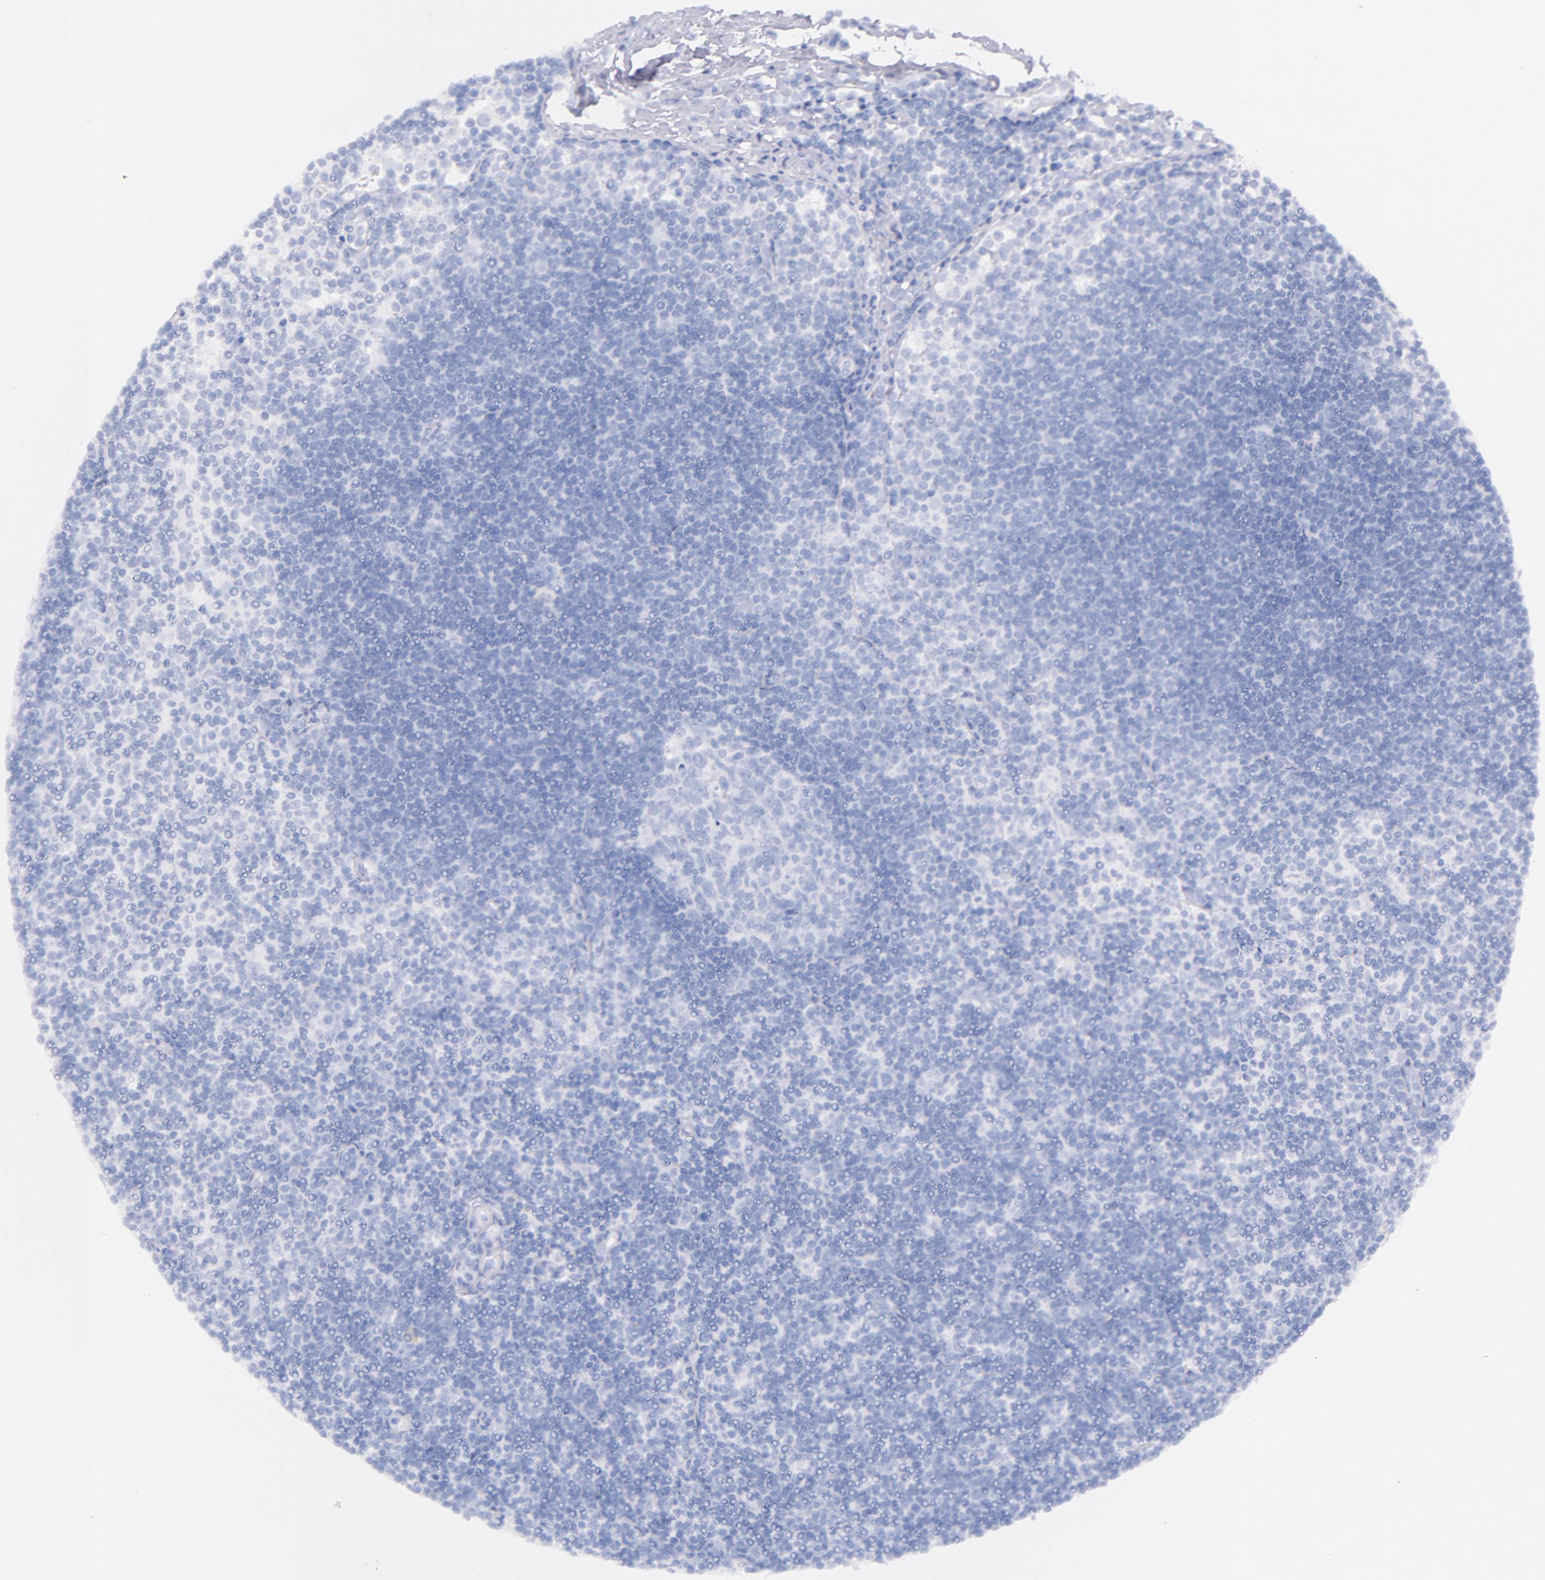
{"staining": {"intensity": "negative", "quantity": "none", "location": "none"}, "tissue": "lymph node", "cell_type": "Germinal center cells", "image_type": "normal", "snomed": [{"axis": "morphology", "description": "Normal tissue, NOS"}, {"axis": "topography", "description": "Lymph node"}], "caption": "The IHC histopathology image has no significant positivity in germinal center cells of lymph node. (DAB (3,3'-diaminobenzidine) IHC visualized using brightfield microscopy, high magnification).", "gene": "CD44", "patient": {"sex": "female", "age": 53}}